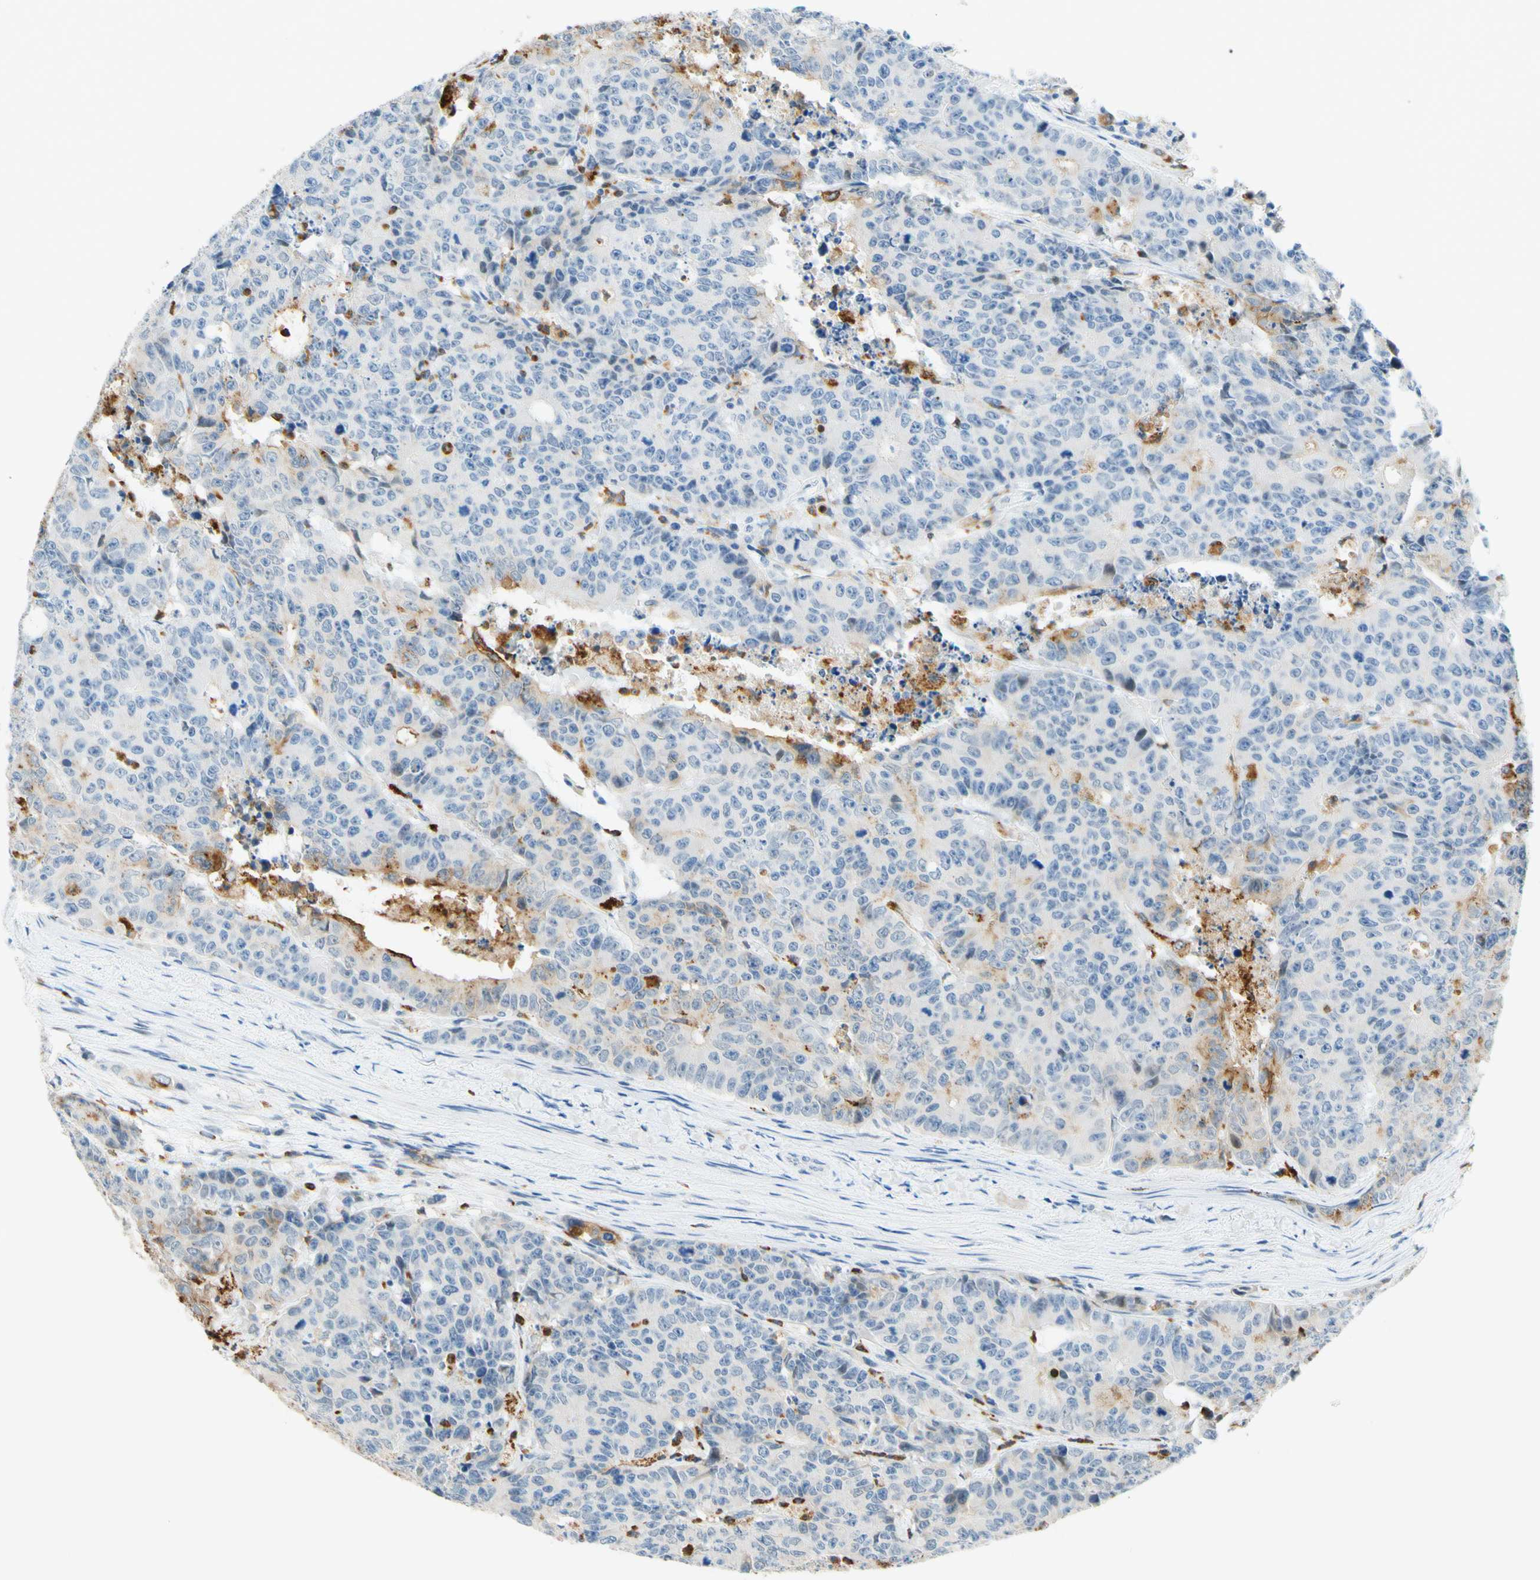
{"staining": {"intensity": "negative", "quantity": "none", "location": "none"}, "tissue": "colorectal cancer", "cell_type": "Tumor cells", "image_type": "cancer", "snomed": [{"axis": "morphology", "description": "Adenocarcinoma, NOS"}, {"axis": "topography", "description": "Colon"}], "caption": "The photomicrograph demonstrates no staining of tumor cells in adenocarcinoma (colorectal). (DAB (3,3'-diaminobenzidine) immunohistochemistry visualized using brightfield microscopy, high magnification).", "gene": "TREM2", "patient": {"sex": "female", "age": 86}}